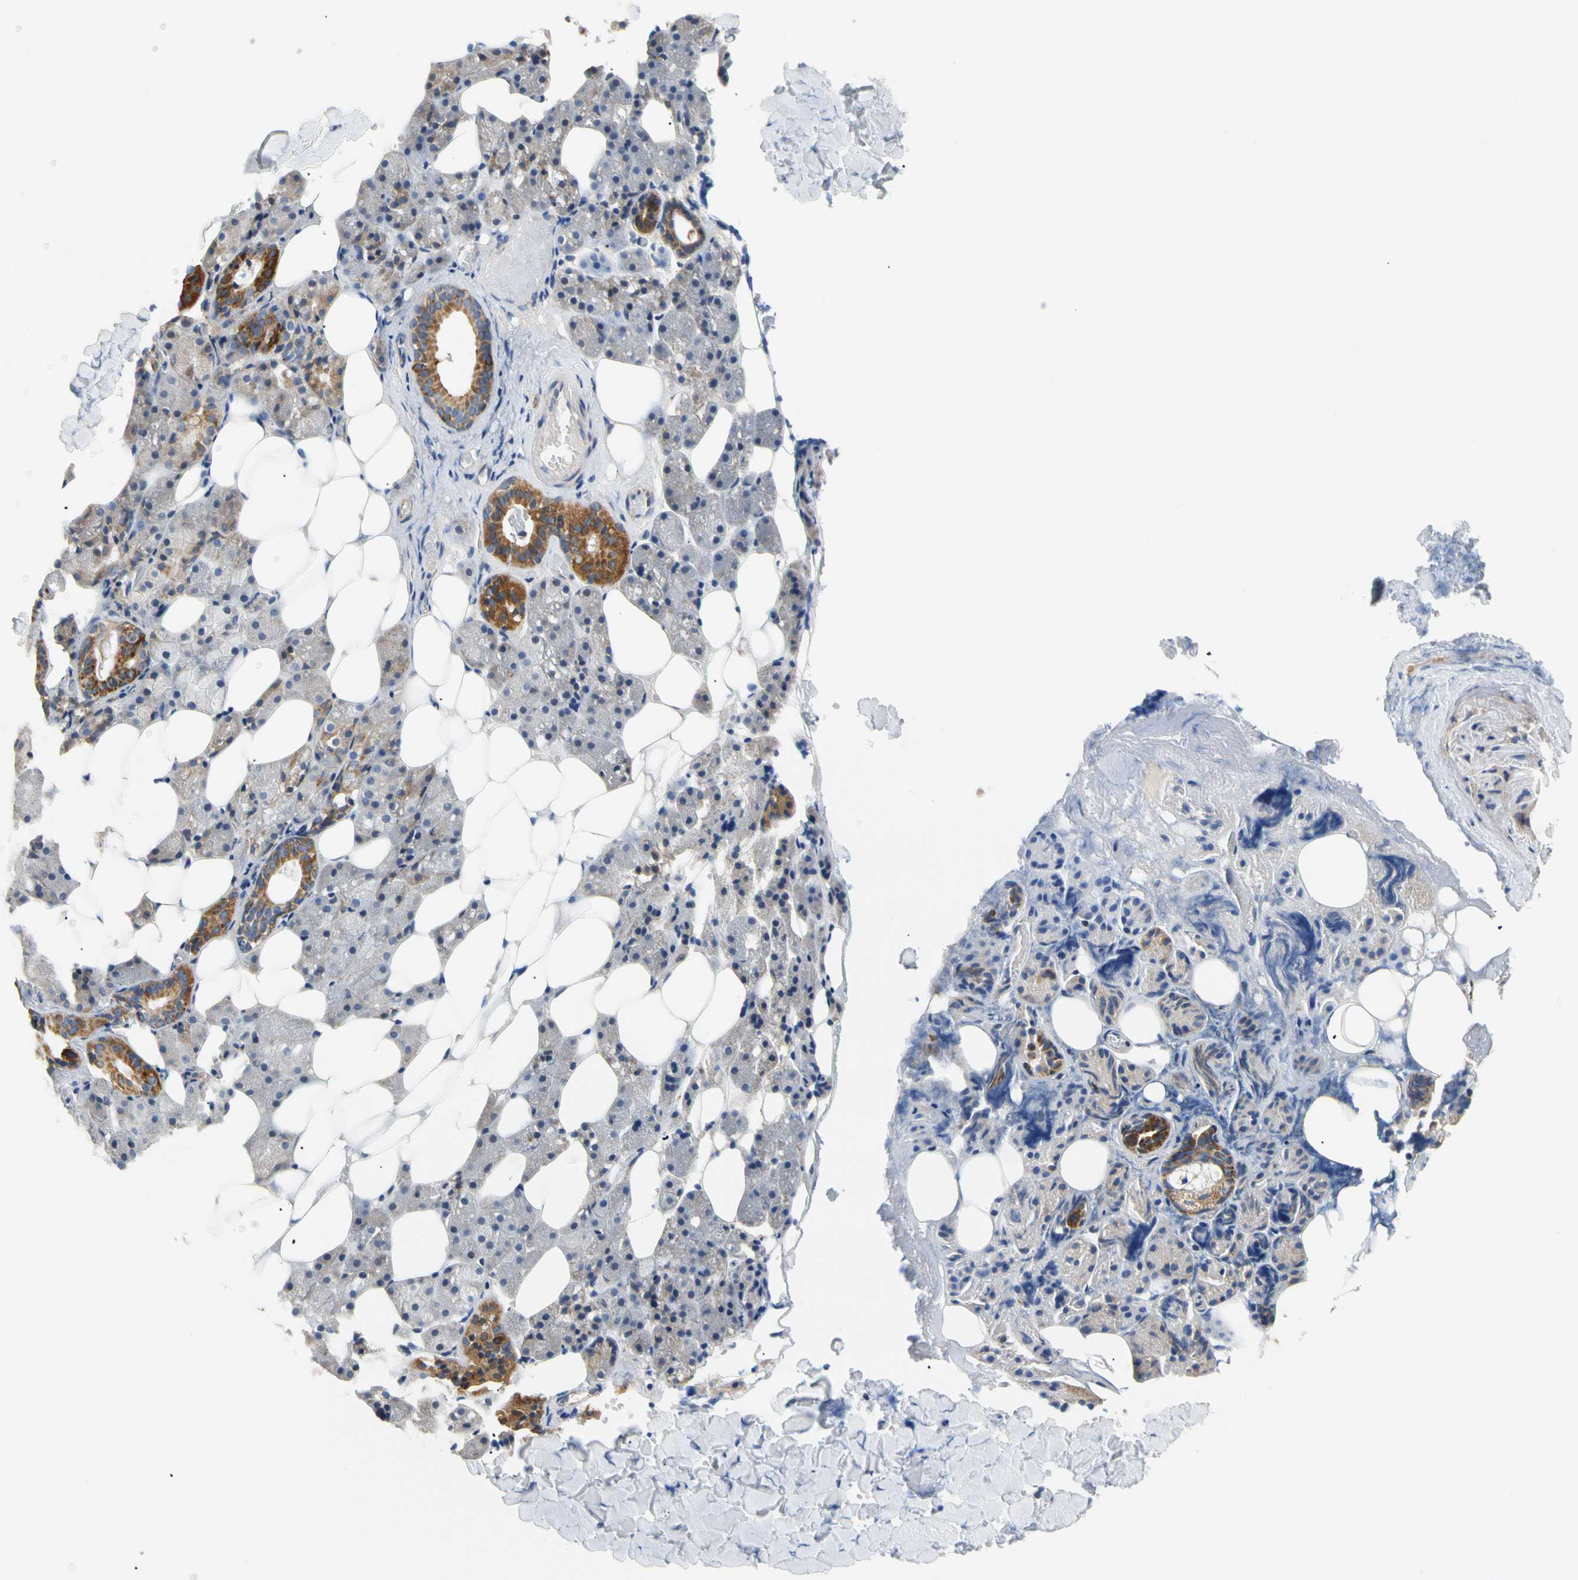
{"staining": {"intensity": "moderate", "quantity": "<25%", "location": "cytoplasmic/membranous"}, "tissue": "salivary gland", "cell_type": "Glandular cells", "image_type": "normal", "snomed": [{"axis": "morphology", "description": "Normal tissue, NOS"}, {"axis": "topography", "description": "Salivary gland"}], "caption": "Immunohistochemistry of normal salivary gland shows low levels of moderate cytoplasmic/membranous positivity in about <25% of glandular cells. (Brightfield microscopy of DAB IHC at high magnification).", "gene": "PLGRKT", "patient": {"sex": "female", "age": 55}}